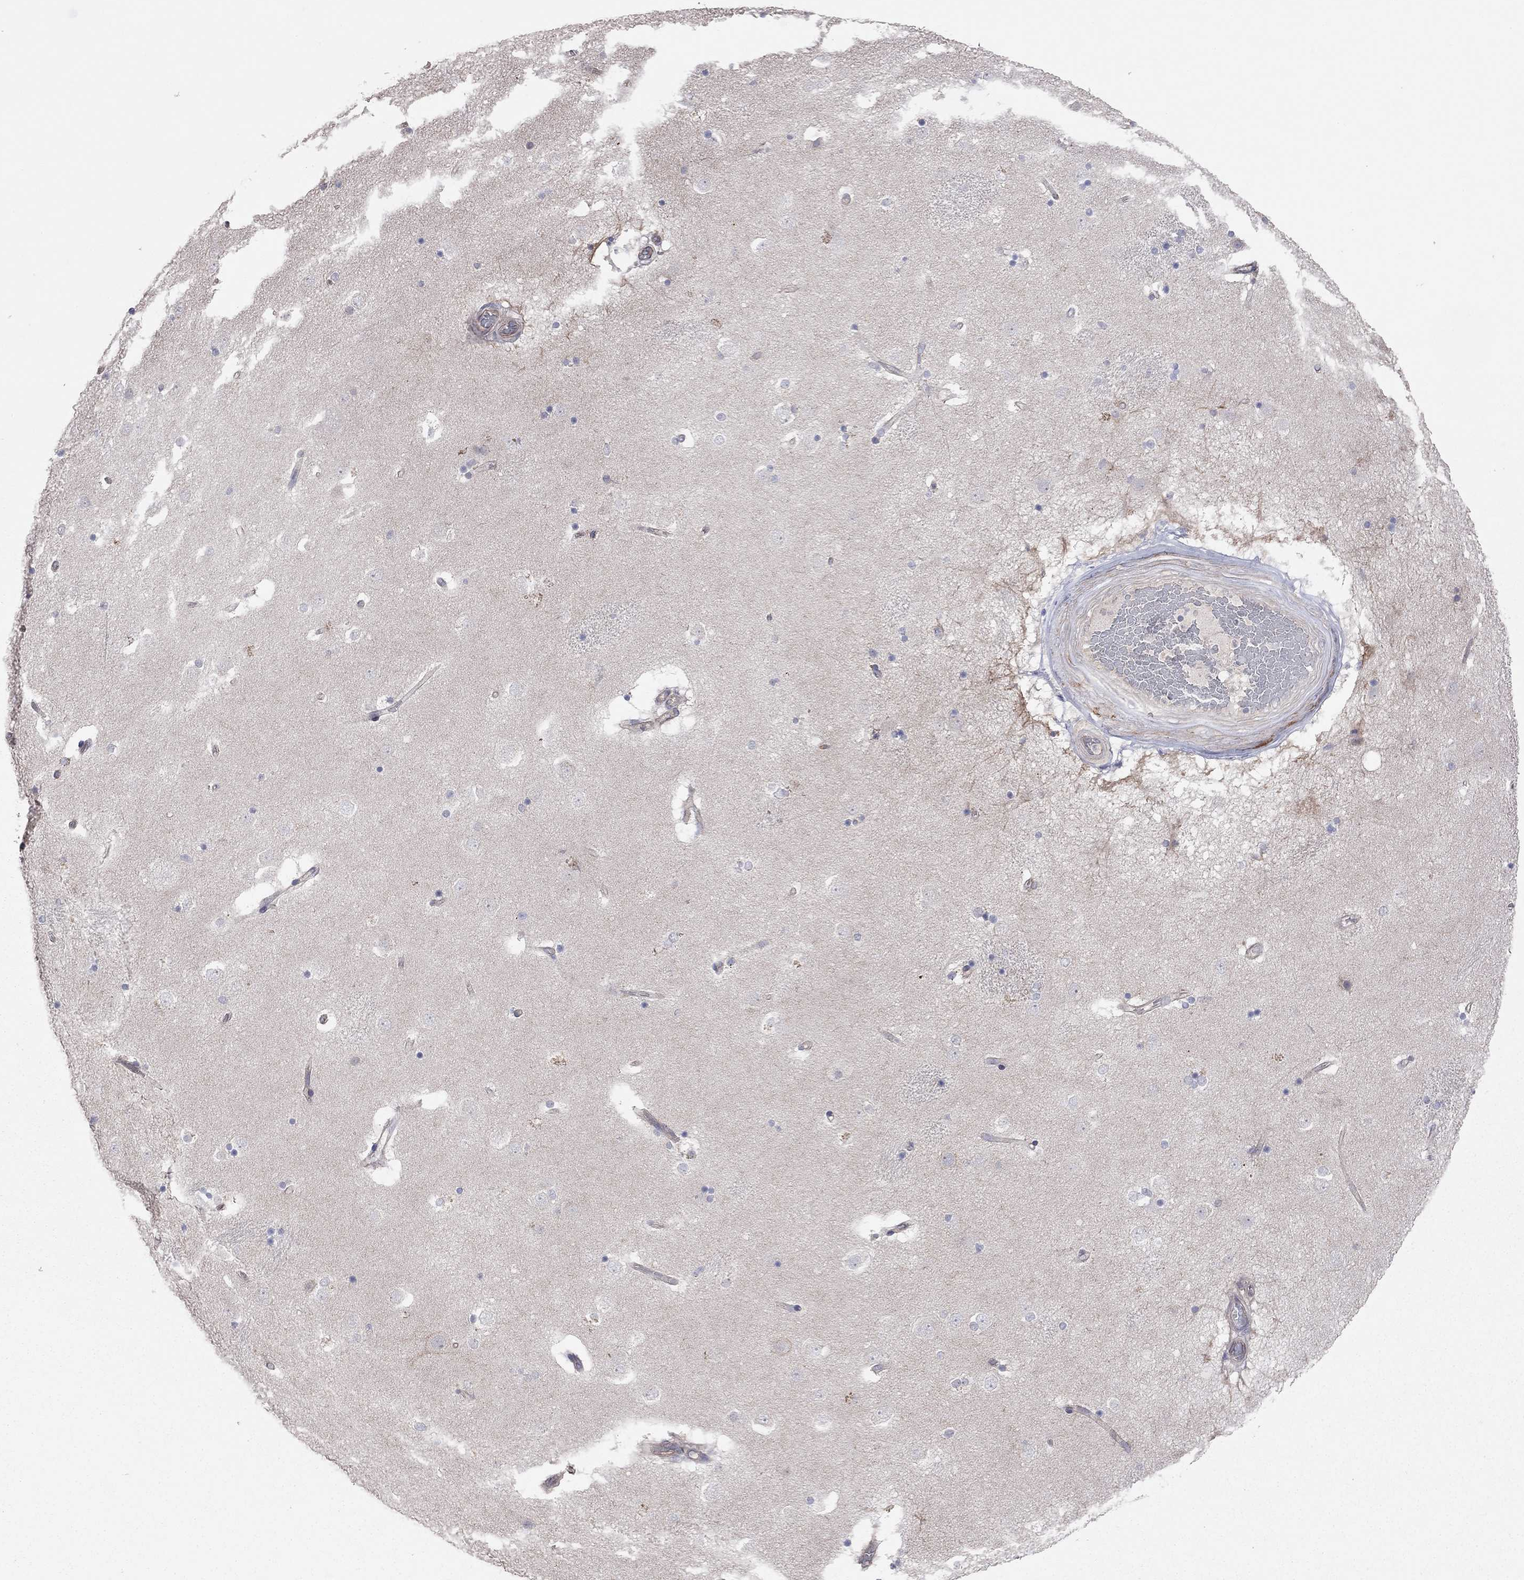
{"staining": {"intensity": "negative", "quantity": "none", "location": "none"}, "tissue": "caudate", "cell_type": "Glial cells", "image_type": "normal", "snomed": [{"axis": "morphology", "description": "Normal tissue, NOS"}, {"axis": "topography", "description": "Lateral ventricle wall"}], "caption": "Protein analysis of unremarkable caudate exhibits no significant expression in glial cells. Nuclei are stained in blue.", "gene": "KCNB1", "patient": {"sex": "male", "age": 51}}